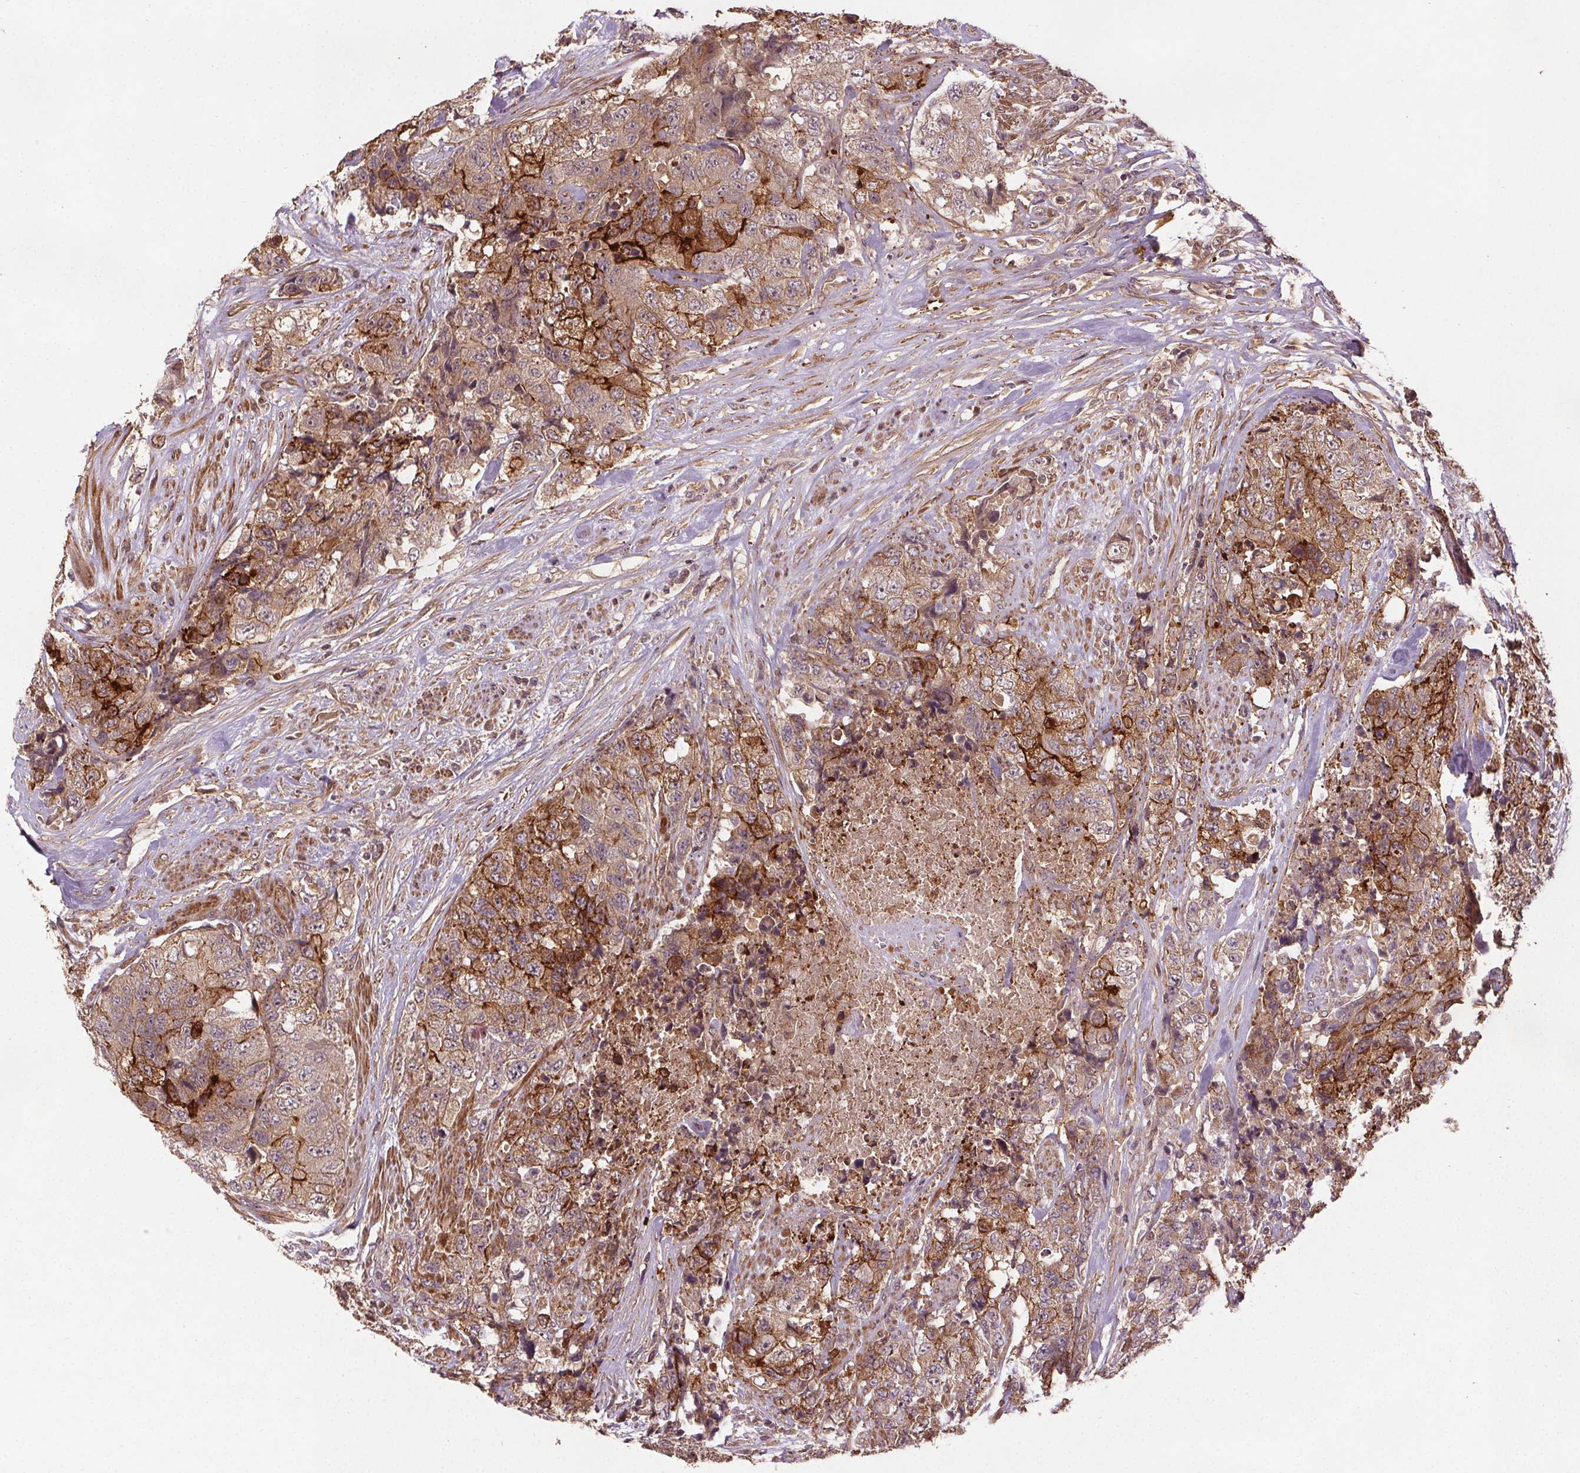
{"staining": {"intensity": "strong", "quantity": ">75%", "location": "cytoplasmic/membranous"}, "tissue": "urothelial cancer", "cell_type": "Tumor cells", "image_type": "cancer", "snomed": [{"axis": "morphology", "description": "Urothelial carcinoma, High grade"}, {"axis": "topography", "description": "Urinary bladder"}], "caption": "Immunohistochemistry (IHC) of human high-grade urothelial carcinoma demonstrates high levels of strong cytoplasmic/membranous positivity in about >75% of tumor cells.", "gene": "SEC14L2", "patient": {"sex": "female", "age": 78}}